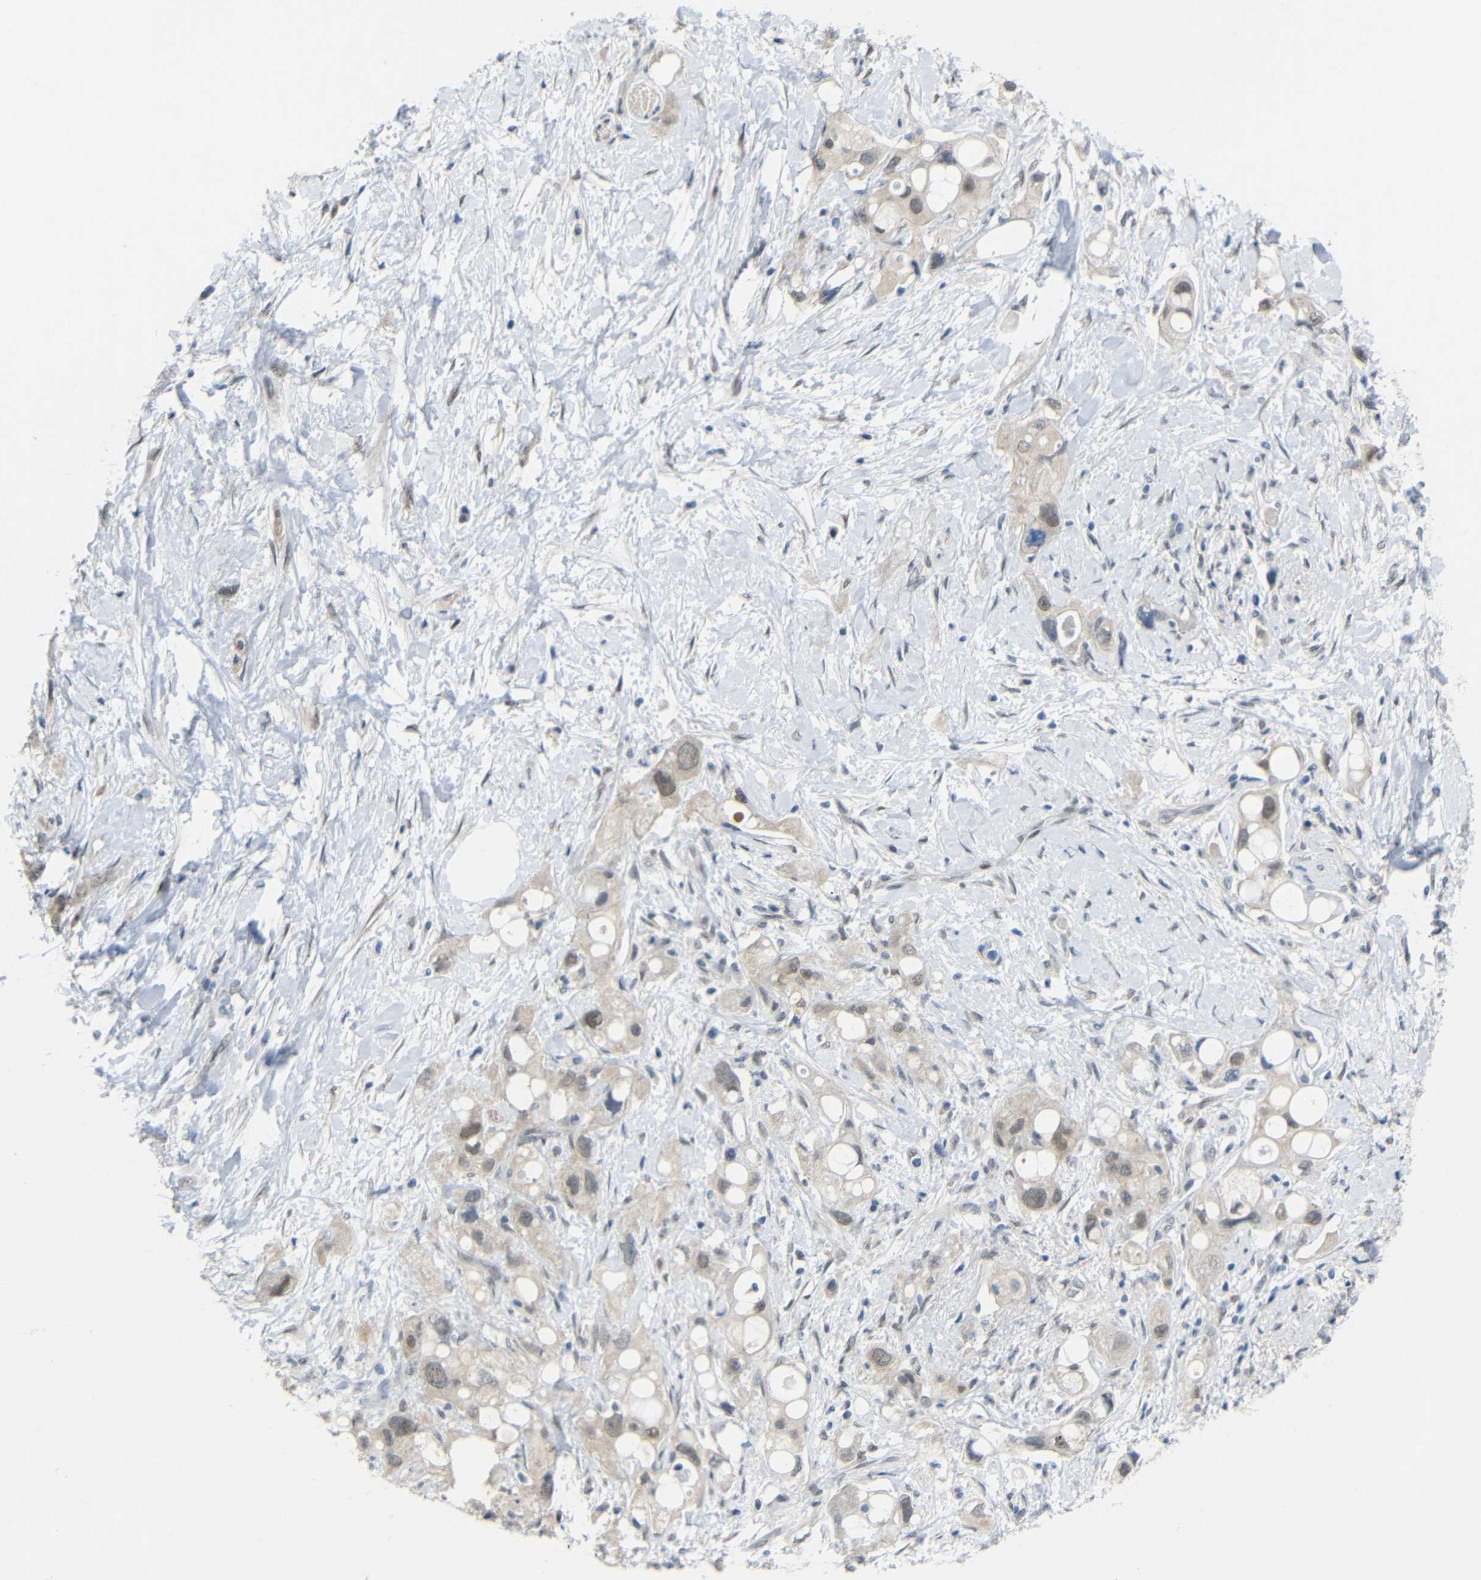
{"staining": {"intensity": "weak", "quantity": "25%-75%", "location": "nuclear"}, "tissue": "pancreatic cancer", "cell_type": "Tumor cells", "image_type": "cancer", "snomed": [{"axis": "morphology", "description": "Adenocarcinoma, NOS"}, {"axis": "topography", "description": "Pancreas"}], "caption": "The immunohistochemical stain labels weak nuclear expression in tumor cells of pancreatic cancer (adenocarcinoma) tissue.", "gene": "GPR158", "patient": {"sex": "female", "age": 56}}